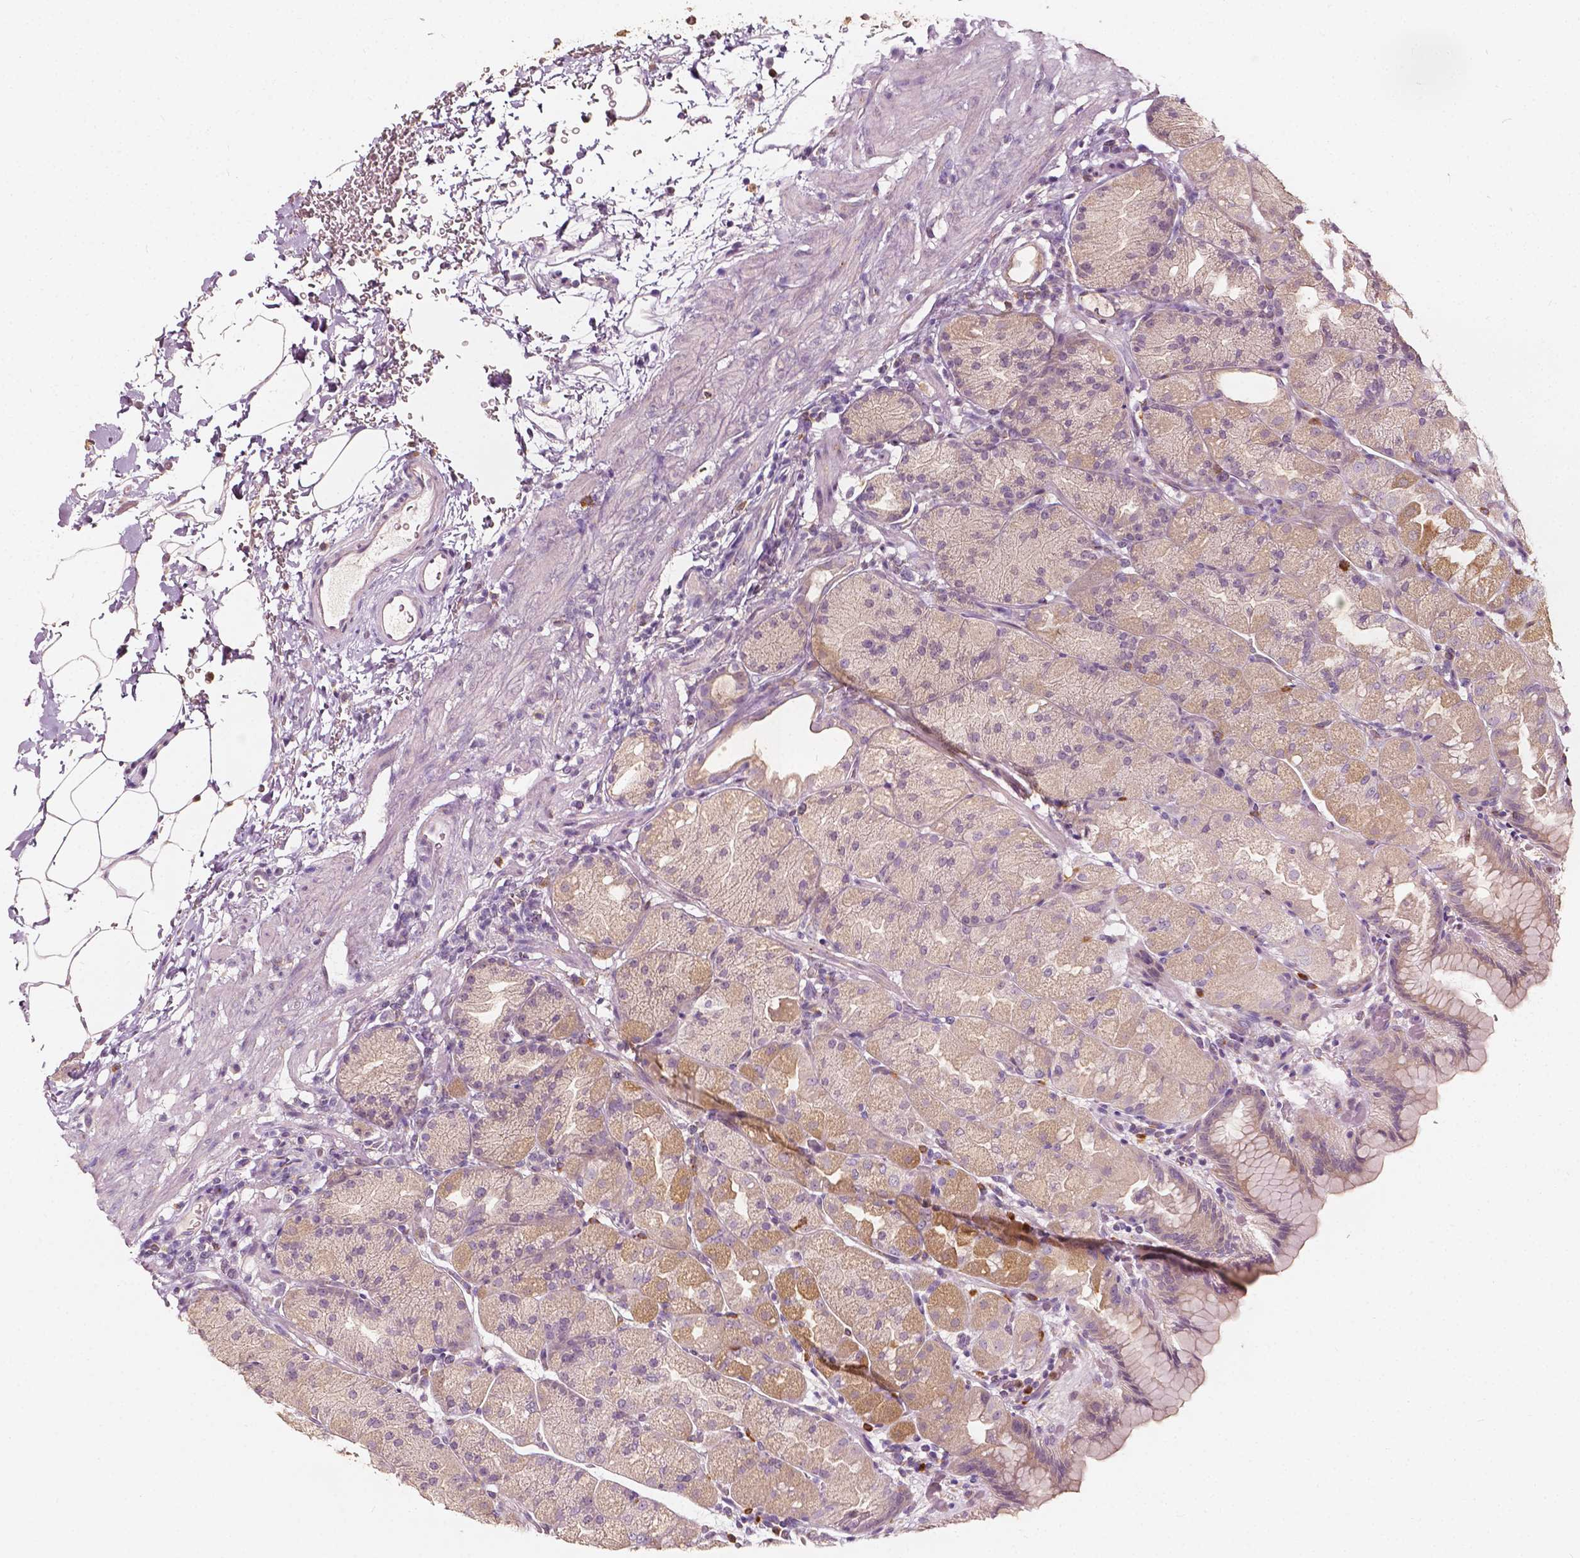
{"staining": {"intensity": "moderate", "quantity": "25%-75%", "location": "cytoplasmic/membranous"}, "tissue": "stomach", "cell_type": "Glandular cells", "image_type": "normal", "snomed": [{"axis": "morphology", "description": "Normal tissue, NOS"}, {"axis": "topography", "description": "Stomach, upper"}, {"axis": "topography", "description": "Stomach"}, {"axis": "topography", "description": "Stomach, lower"}], "caption": "Human stomach stained with a brown dye exhibits moderate cytoplasmic/membranous positive expression in about 25%-75% of glandular cells.", "gene": "NPC1L1", "patient": {"sex": "male", "age": 62}}